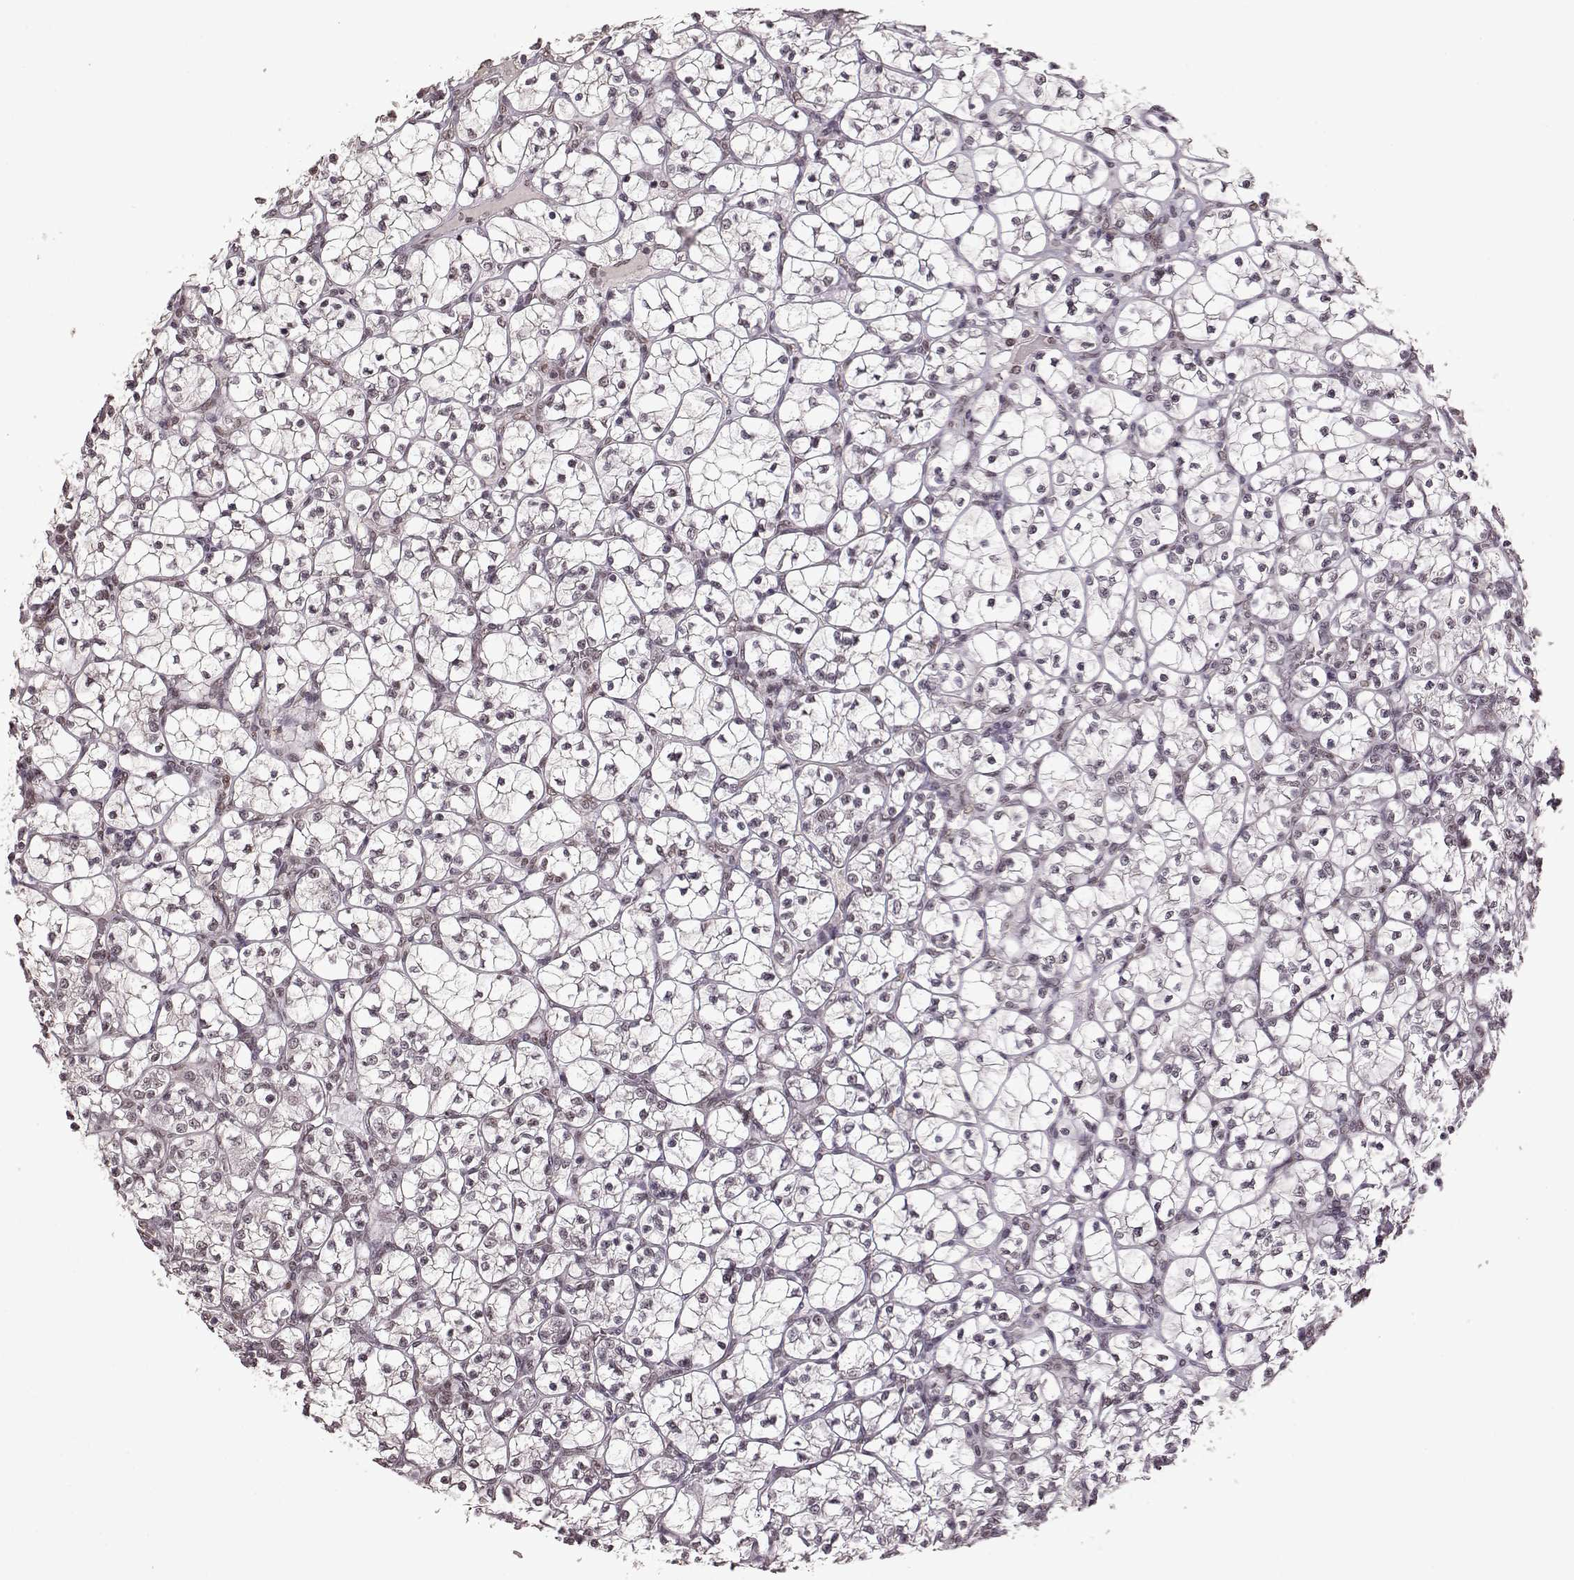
{"staining": {"intensity": "weak", "quantity": "<25%", "location": "nuclear"}, "tissue": "renal cancer", "cell_type": "Tumor cells", "image_type": "cancer", "snomed": [{"axis": "morphology", "description": "Adenocarcinoma, NOS"}, {"axis": "topography", "description": "Kidney"}], "caption": "Tumor cells are negative for brown protein staining in adenocarcinoma (renal).", "gene": "RRAGD", "patient": {"sex": "female", "age": 89}}